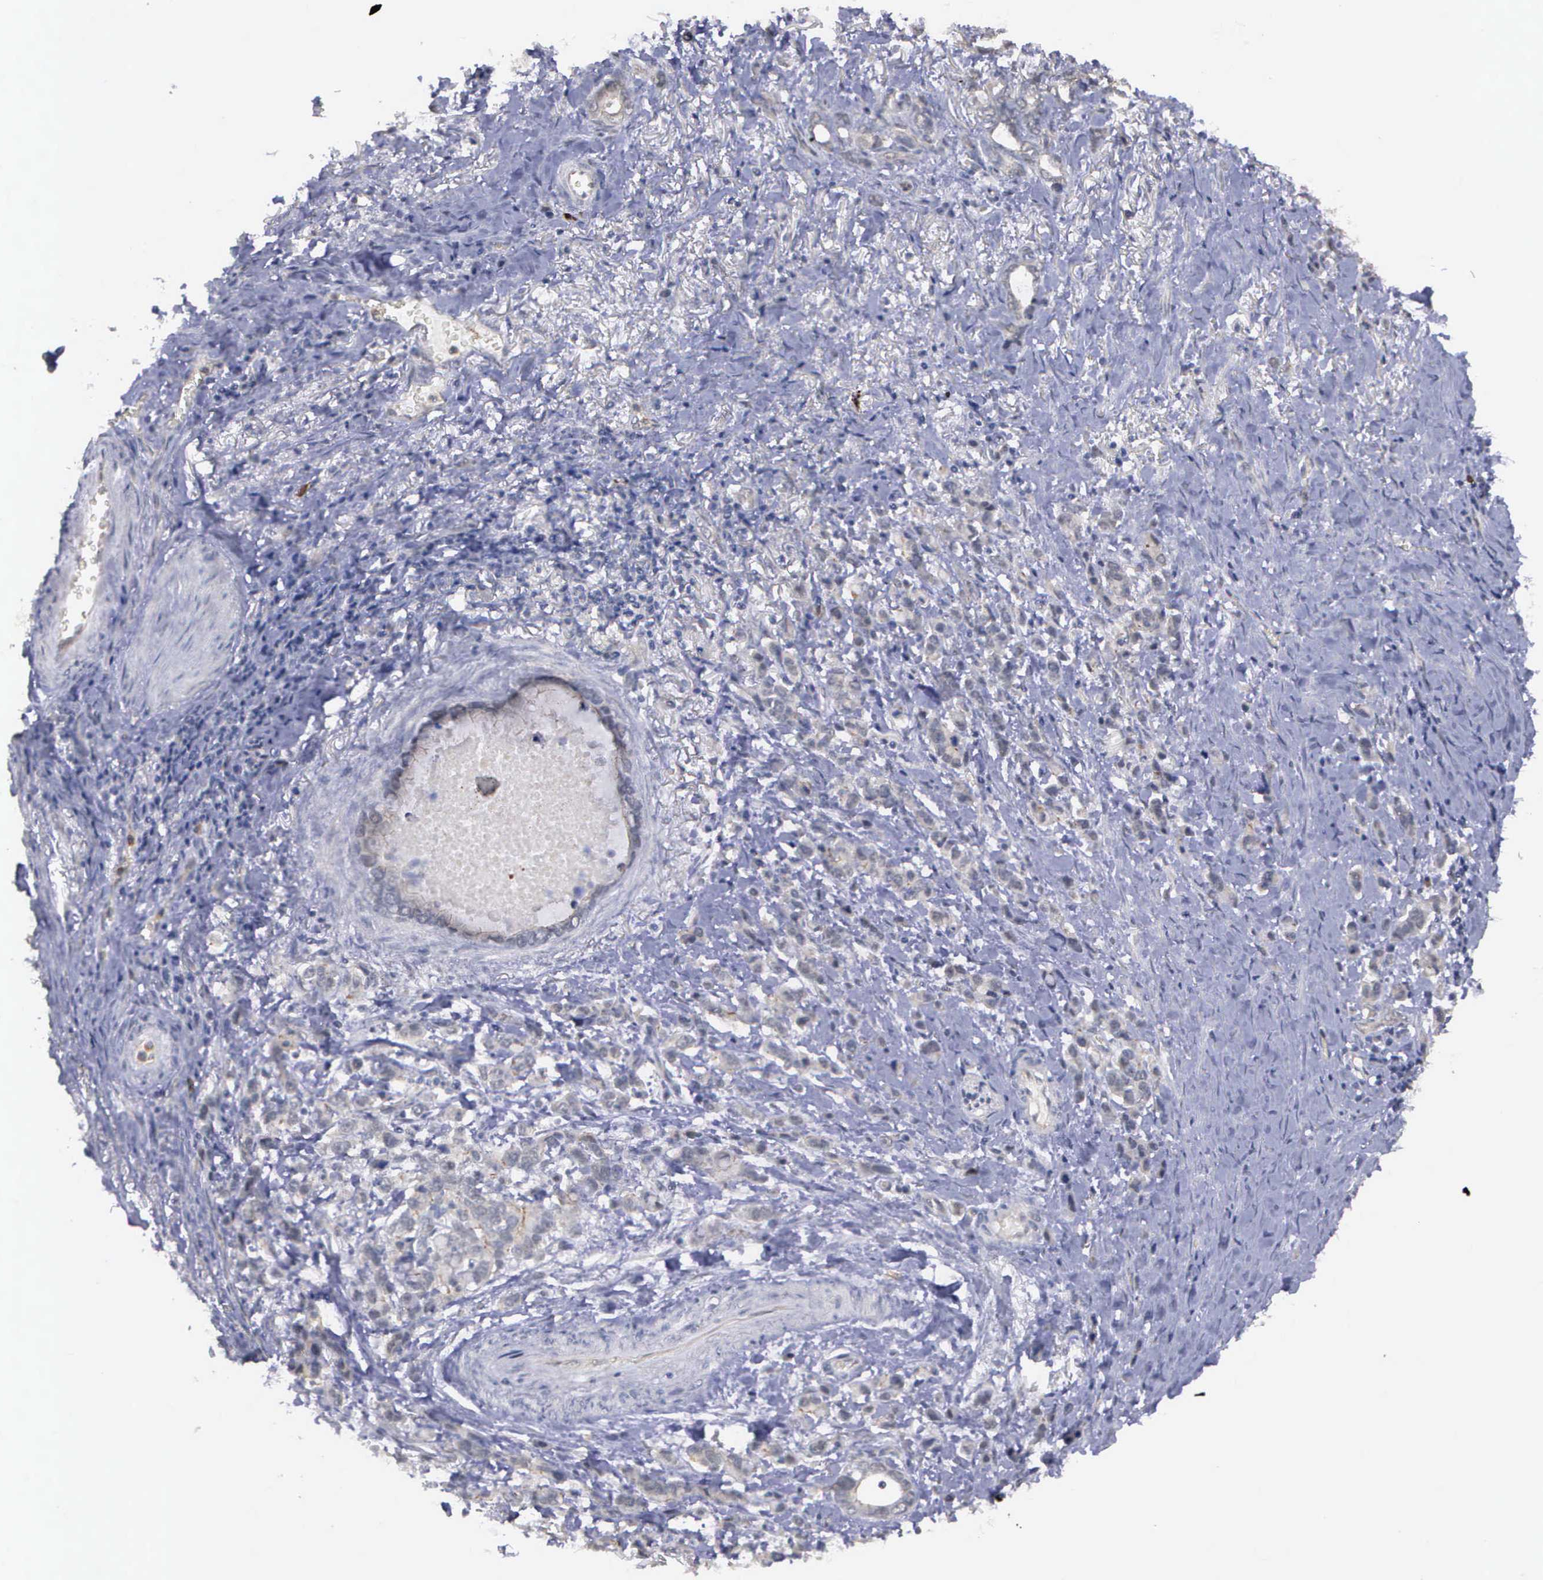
{"staining": {"intensity": "weak", "quantity": "25%-75%", "location": "cytoplasmic/membranous"}, "tissue": "stomach cancer", "cell_type": "Tumor cells", "image_type": "cancer", "snomed": [{"axis": "morphology", "description": "Adenocarcinoma, NOS"}, {"axis": "topography", "description": "Stomach"}], "caption": "Adenocarcinoma (stomach) was stained to show a protein in brown. There is low levels of weak cytoplasmic/membranous positivity in about 25%-75% of tumor cells. The staining was performed using DAB to visualize the protein expression in brown, while the nuclei were stained in blue with hematoxylin (Magnification: 20x).", "gene": "MAP3K9", "patient": {"sex": "male", "age": 78}}